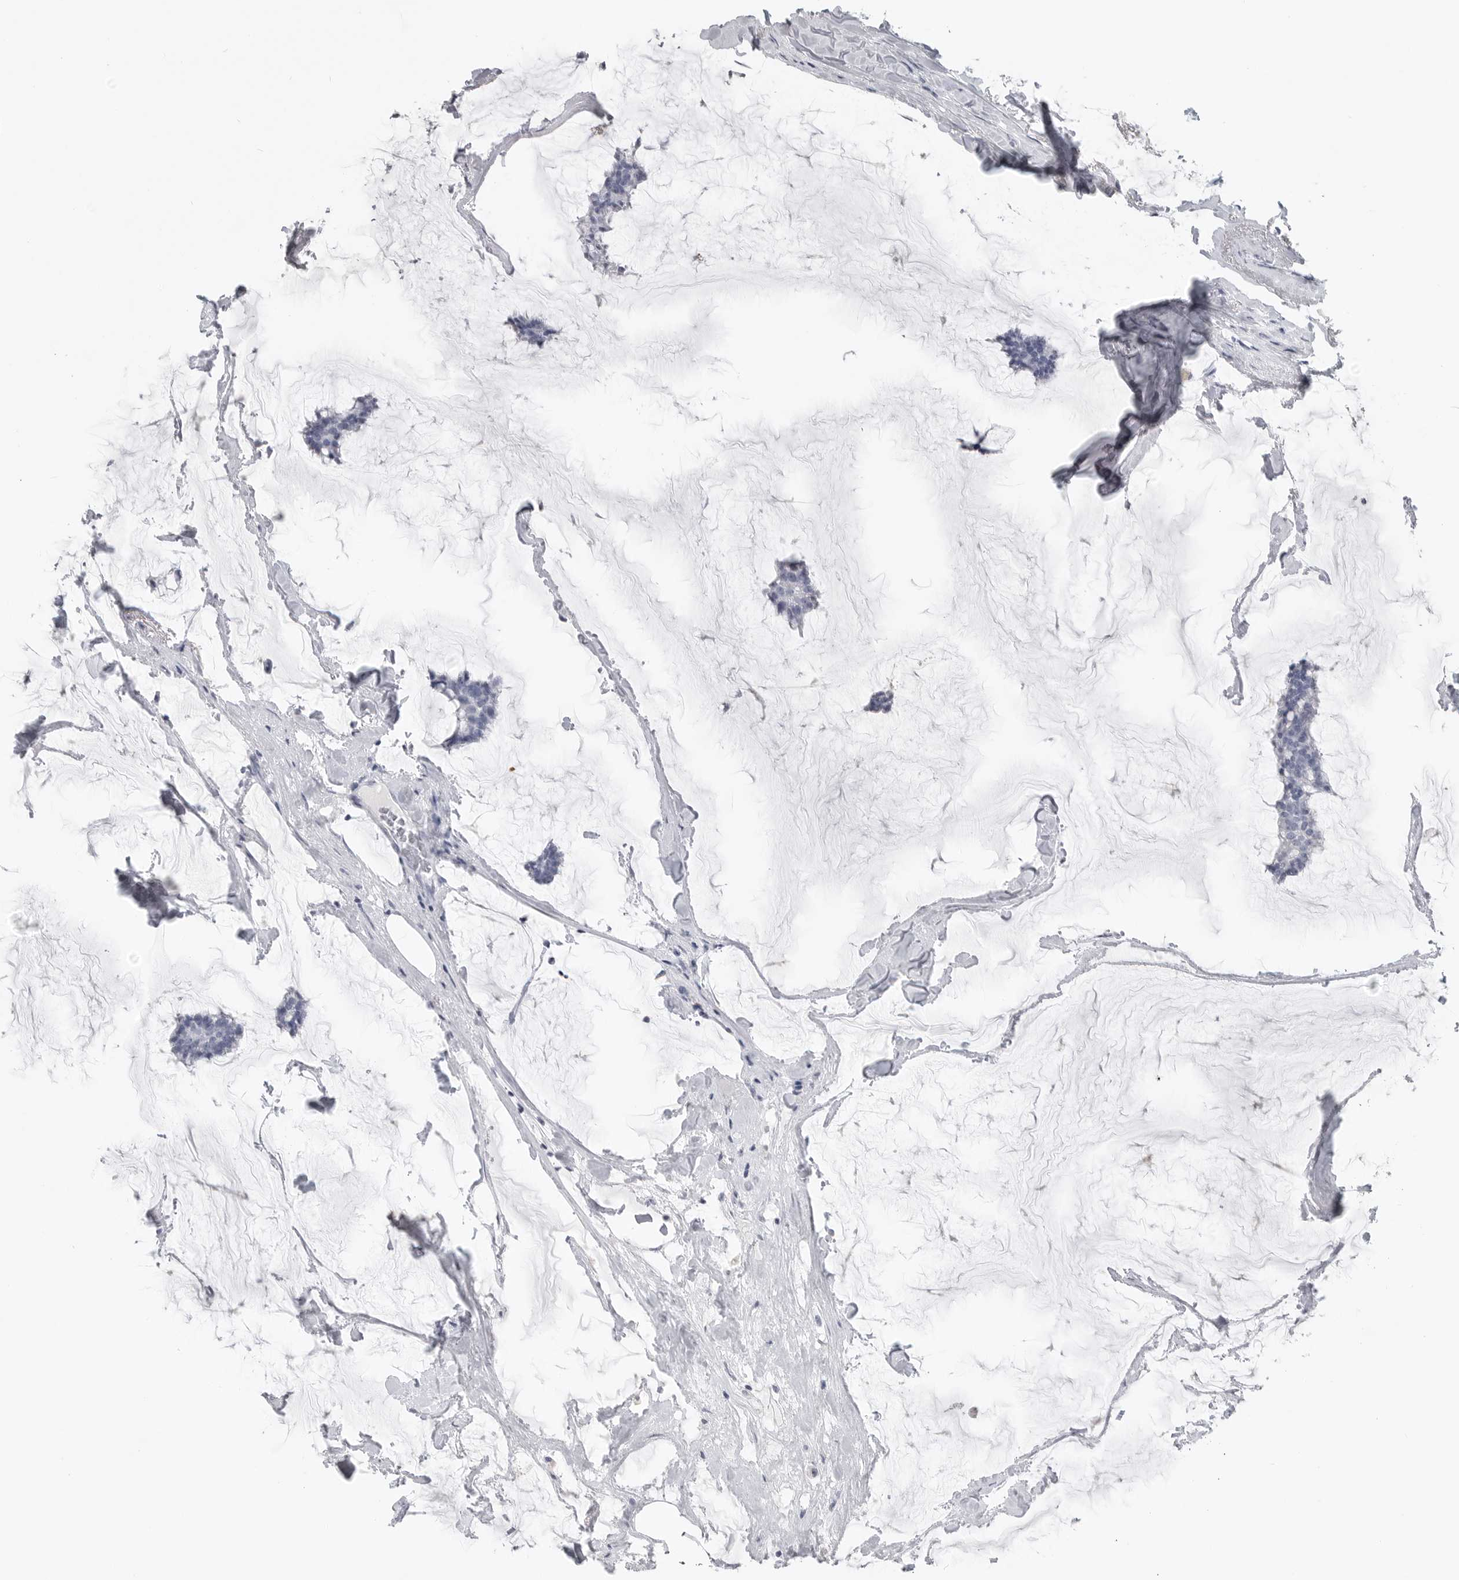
{"staining": {"intensity": "negative", "quantity": "none", "location": "none"}, "tissue": "breast cancer", "cell_type": "Tumor cells", "image_type": "cancer", "snomed": [{"axis": "morphology", "description": "Duct carcinoma"}, {"axis": "topography", "description": "Breast"}], "caption": "Human invasive ductal carcinoma (breast) stained for a protein using IHC displays no expression in tumor cells.", "gene": "LY6D", "patient": {"sex": "female", "age": 93}}